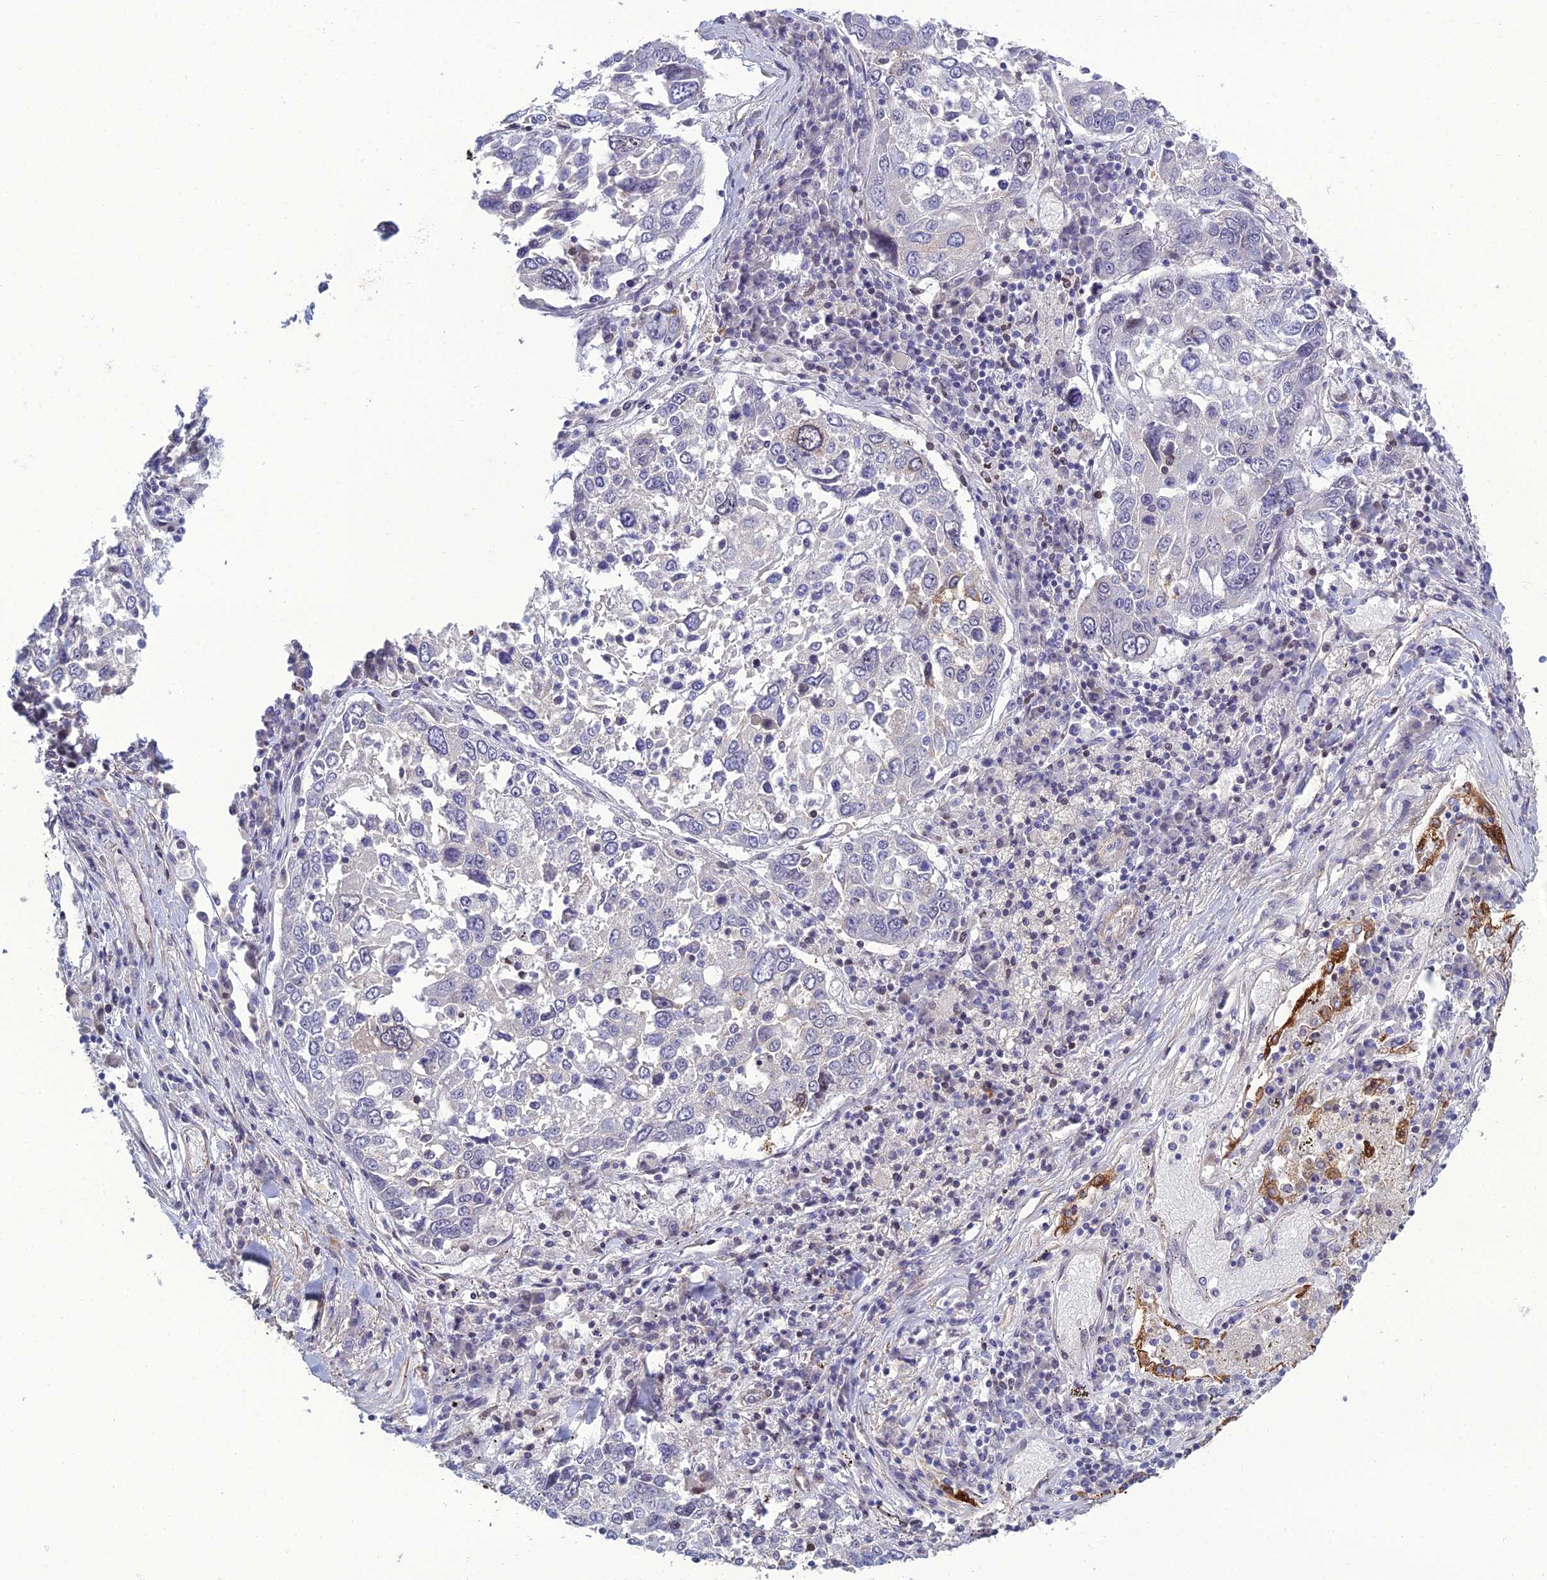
{"staining": {"intensity": "negative", "quantity": "none", "location": "none"}, "tissue": "lung cancer", "cell_type": "Tumor cells", "image_type": "cancer", "snomed": [{"axis": "morphology", "description": "Squamous cell carcinoma, NOS"}, {"axis": "topography", "description": "Lung"}], "caption": "The histopathology image exhibits no staining of tumor cells in squamous cell carcinoma (lung). (Stains: DAB immunohistochemistry (IHC) with hematoxylin counter stain, Microscopy: brightfield microscopy at high magnification).", "gene": "LZTS2", "patient": {"sex": "male", "age": 65}}